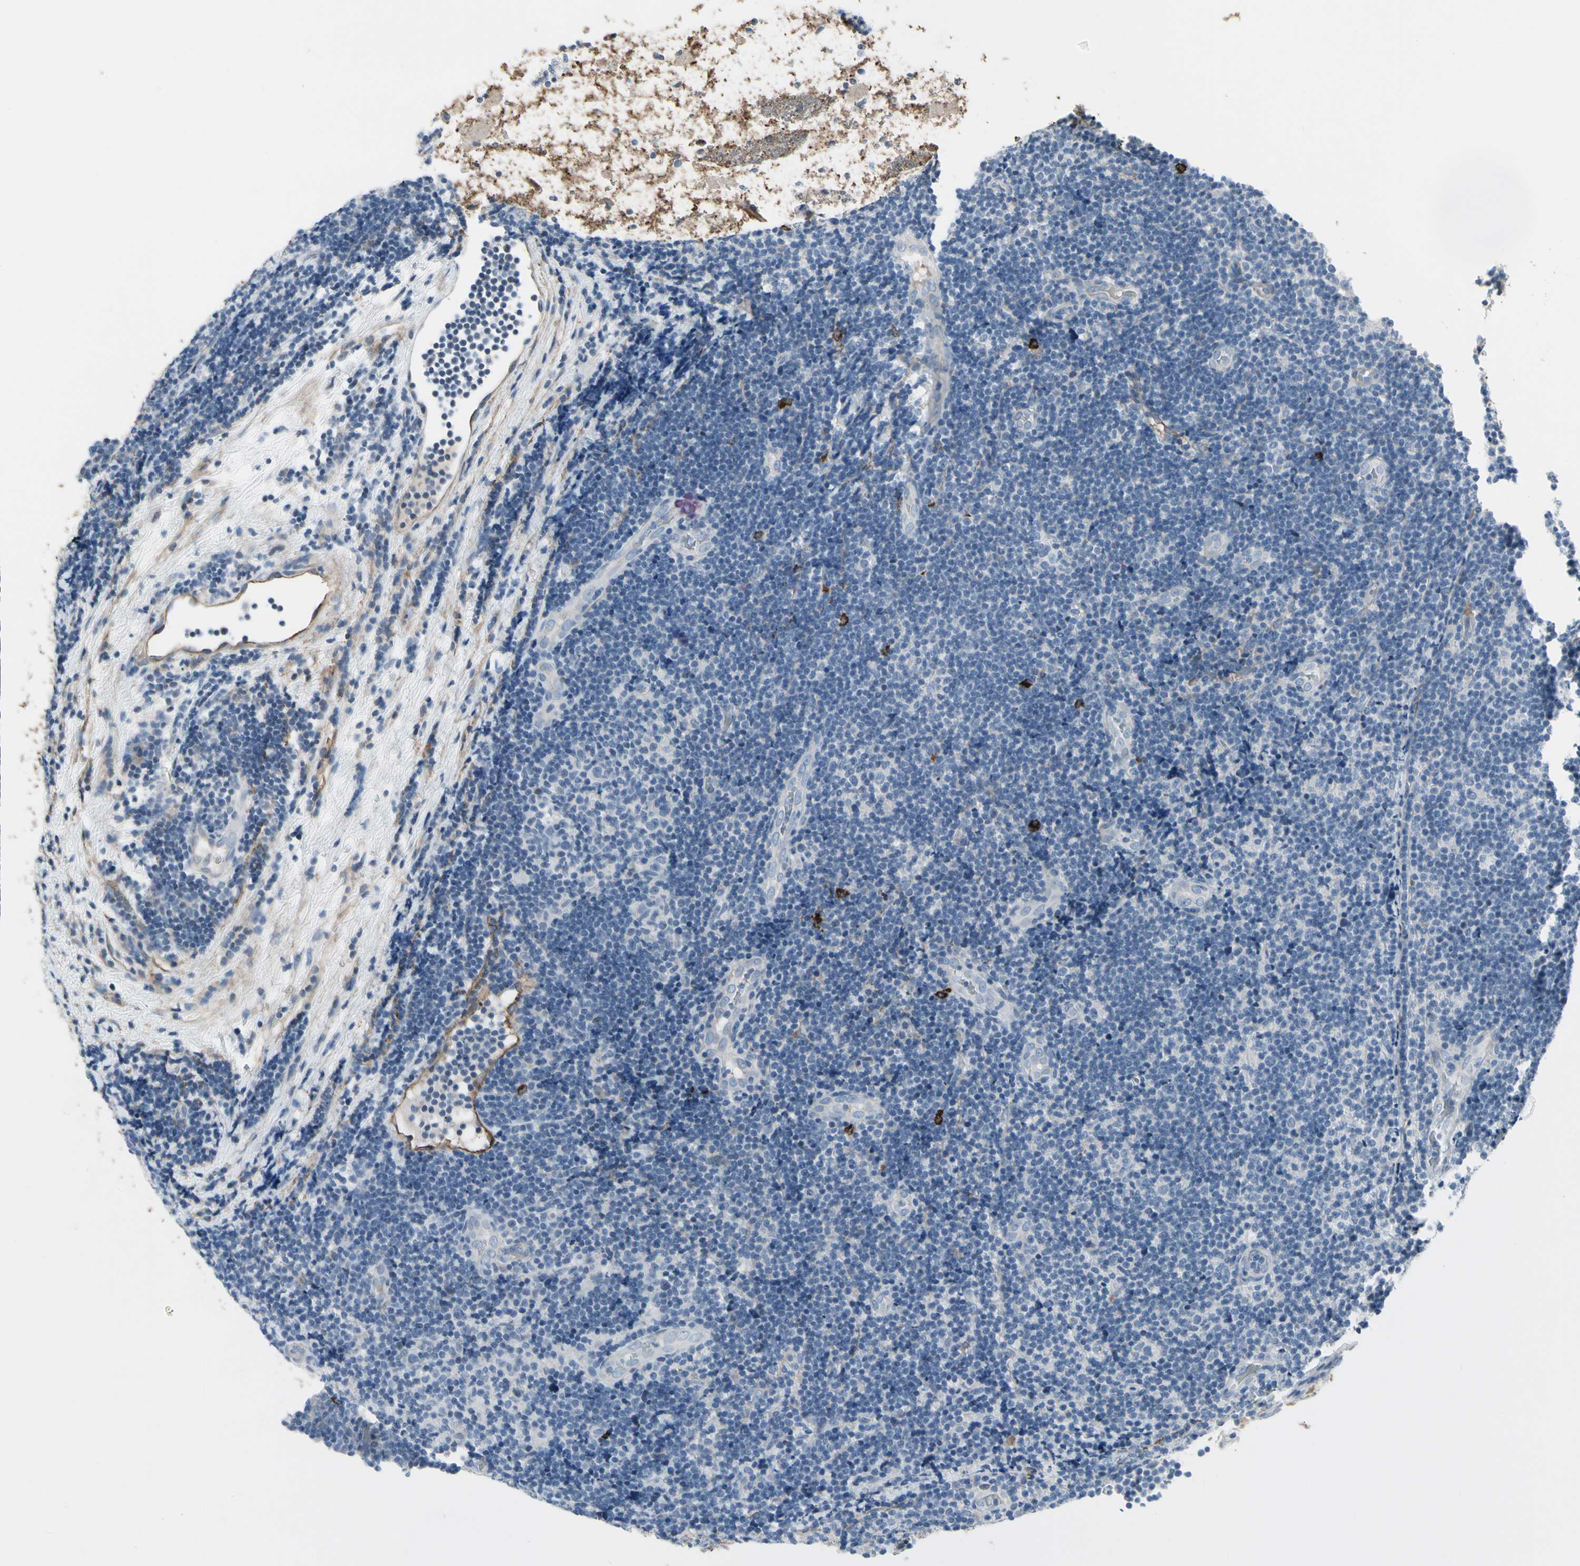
{"staining": {"intensity": "negative", "quantity": "none", "location": "none"}, "tissue": "lymphoma", "cell_type": "Tumor cells", "image_type": "cancer", "snomed": [{"axis": "morphology", "description": "Malignant lymphoma, non-Hodgkin's type, Low grade"}, {"axis": "topography", "description": "Lymph node"}], "caption": "IHC of human low-grade malignant lymphoma, non-Hodgkin's type demonstrates no staining in tumor cells. Nuclei are stained in blue.", "gene": "PIGR", "patient": {"sex": "male", "age": 83}}